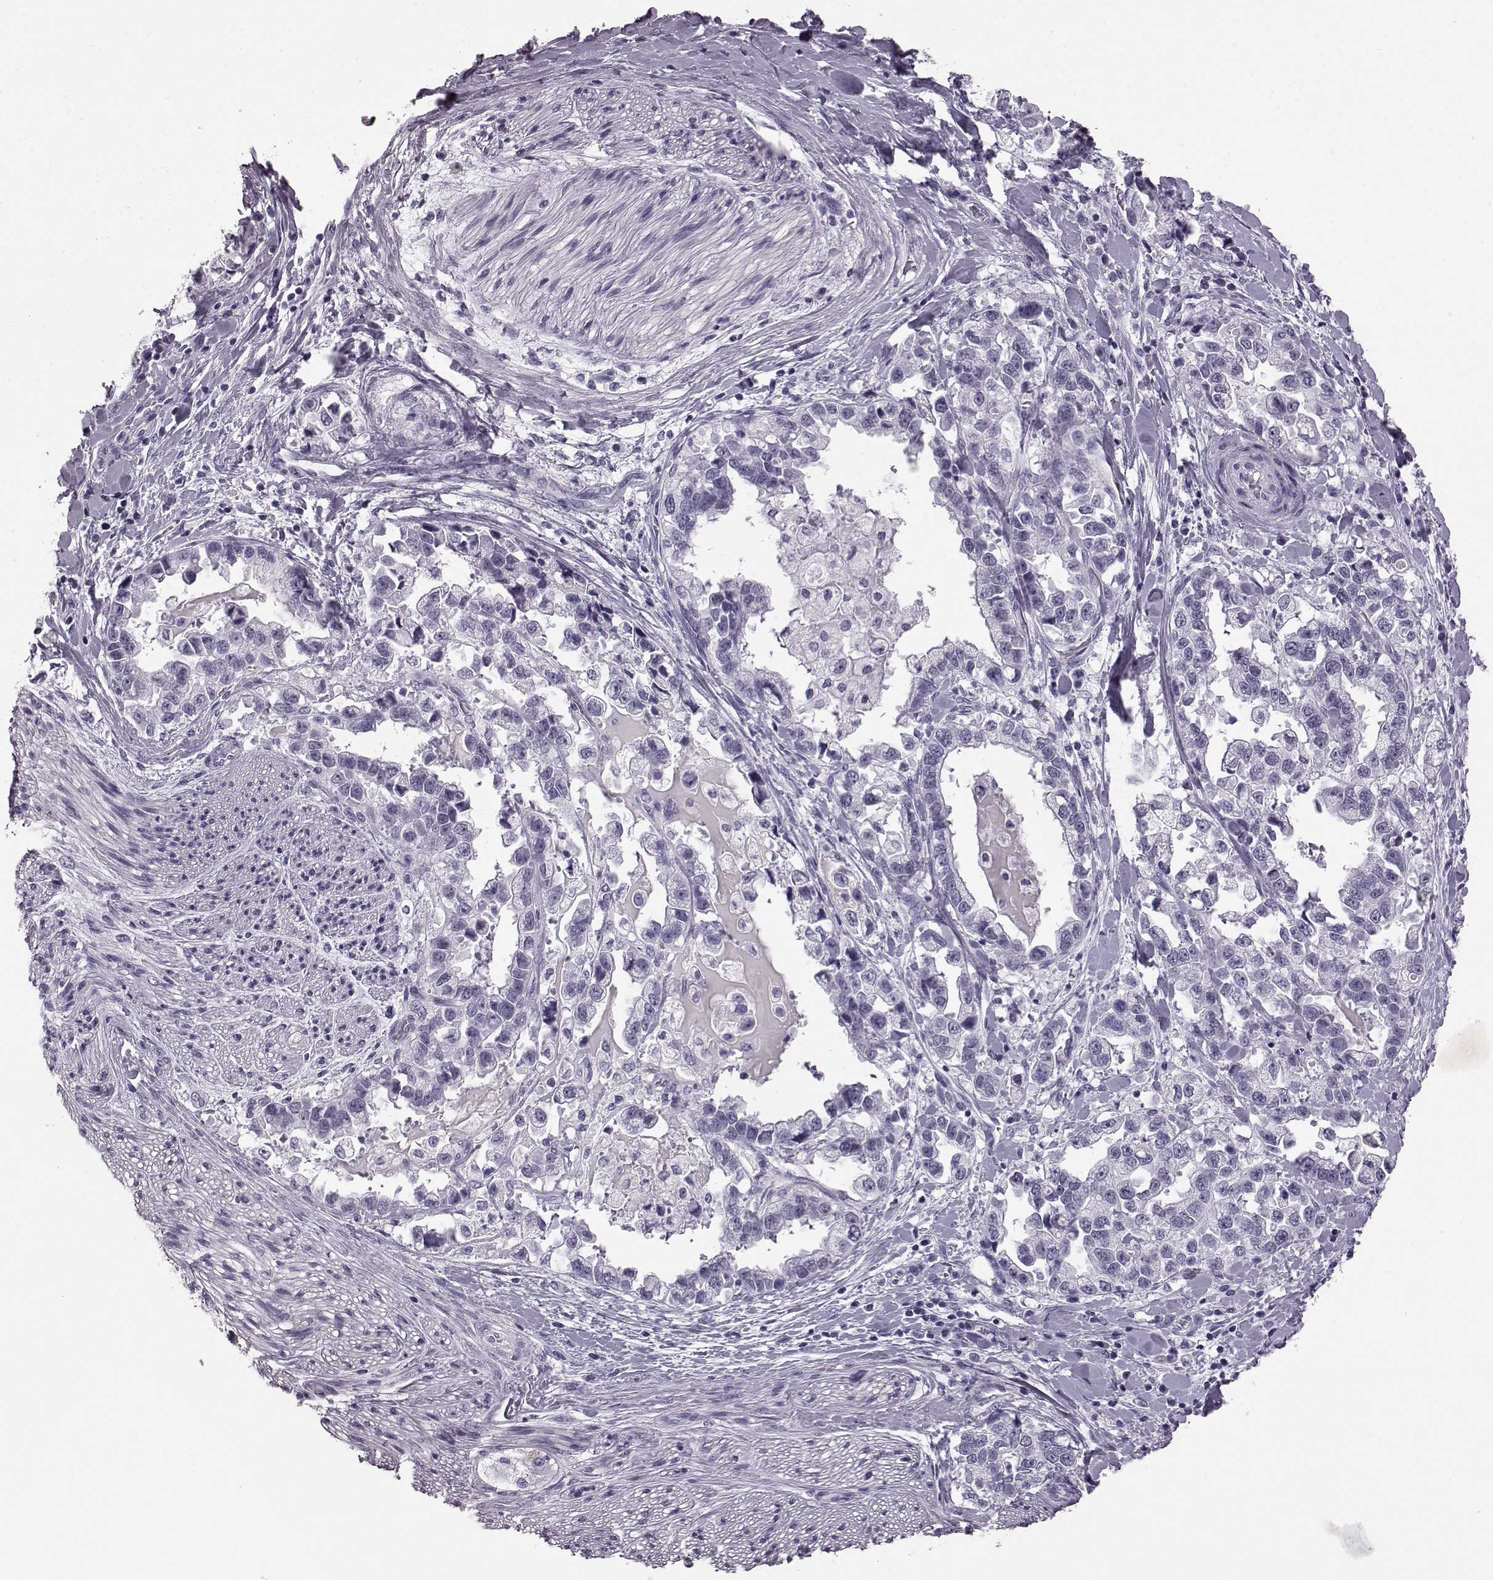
{"staining": {"intensity": "negative", "quantity": "none", "location": "none"}, "tissue": "stomach cancer", "cell_type": "Tumor cells", "image_type": "cancer", "snomed": [{"axis": "morphology", "description": "Adenocarcinoma, NOS"}, {"axis": "topography", "description": "Stomach"}], "caption": "High magnification brightfield microscopy of stomach cancer (adenocarcinoma) stained with DAB (brown) and counterstained with hematoxylin (blue): tumor cells show no significant staining. (Immunohistochemistry (ihc), brightfield microscopy, high magnification).", "gene": "AIPL1", "patient": {"sex": "male", "age": 59}}